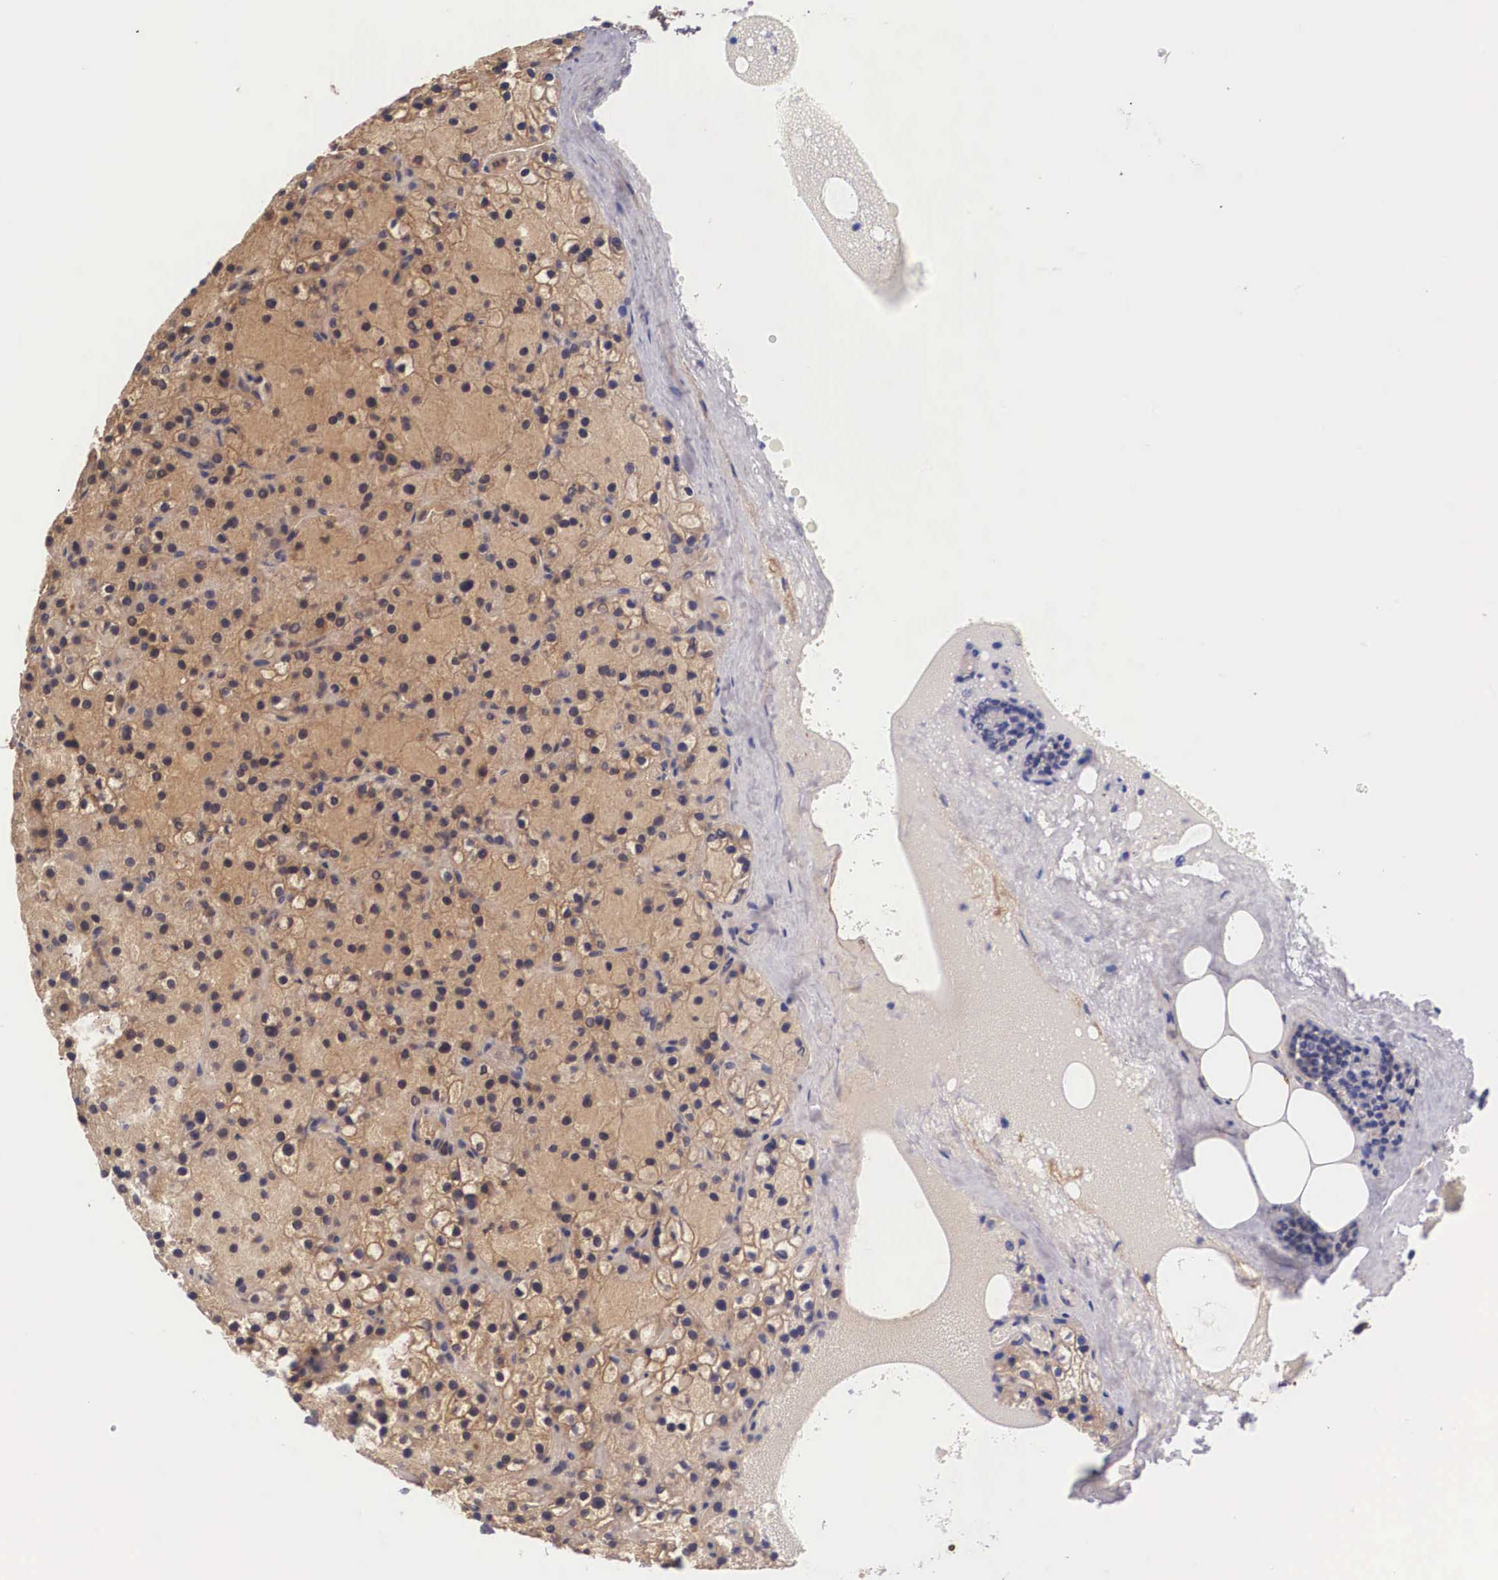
{"staining": {"intensity": "moderate", "quantity": ">75%", "location": "cytoplasmic/membranous,nuclear"}, "tissue": "parathyroid gland", "cell_type": "Glandular cells", "image_type": "normal", "snomed": [{"axis": "morphology", "description": "Normal tissue, NOS"}, {"axis": "topography", "description": "Parathyroid gland"}], "caption": "A micrograph showing moderate cytoplasmic/membranous,nuclear expression in about >75% of glandular cells in unremarkable parathyroid gland, as visualized by brown immunohistochemical staining.", "gene": "LGALS1", "patient": {"sex": "female", "age": 71}}